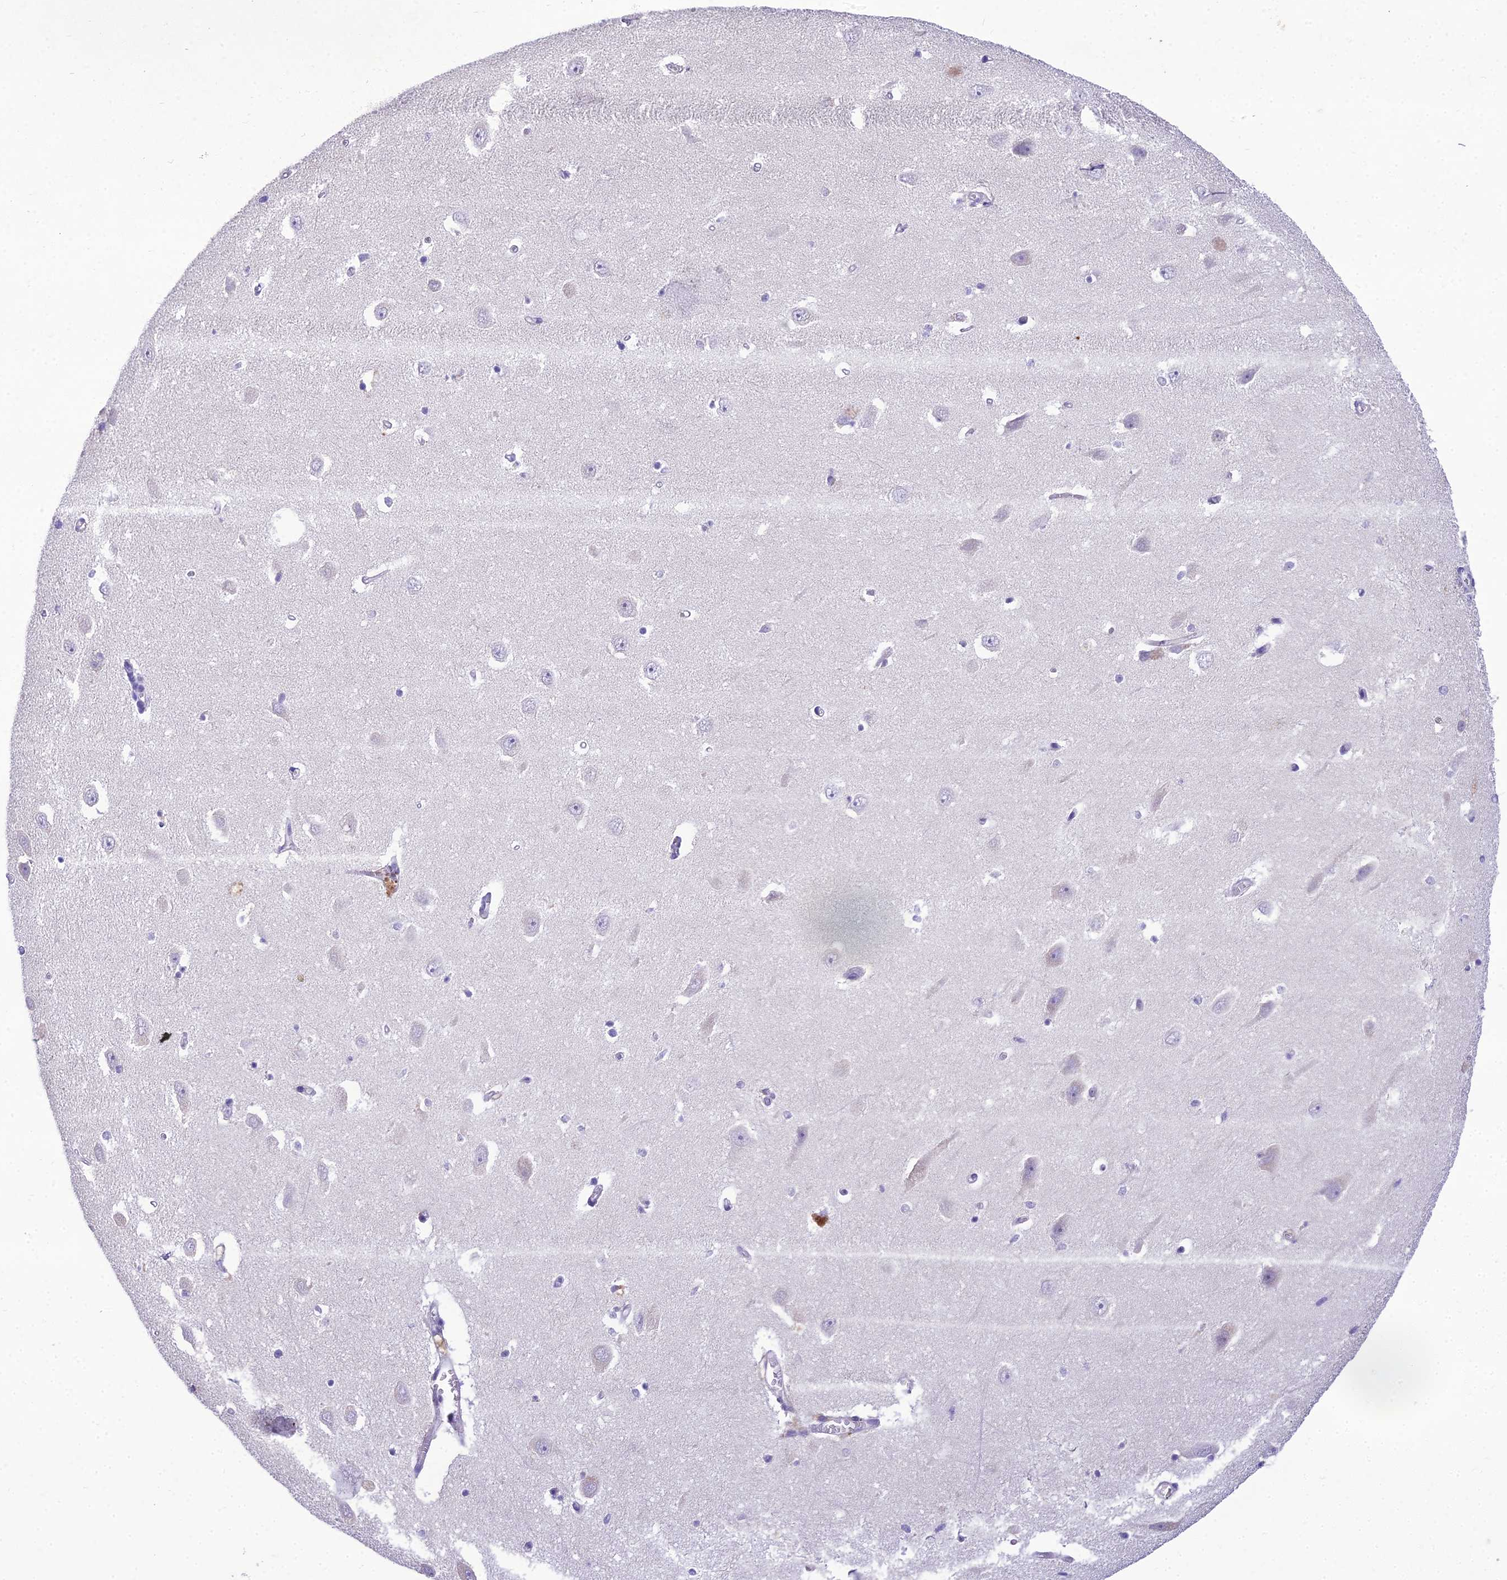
{"staining": {"intensity": "negative", "quantity": "none", "location": "none"}, "tissue": "hippocampus", "cell_type": "Glial cells", "image_type": "normal", "snomed": [{"axis": "morphology", "description": "Normal tissue, NOS"}, {"axis": "topography", "description": "Hippocampus"}], "caption": "Unremarkable hippocampus was stained to show a protein in brown. There is no significant staining in glial cells. Brightfield microscopy of immunohistochemistry (IHC) stained with DAB (brown) and hematoxylin (blue), captured at high magnification.", "gene": "MIIP", "patient": {"sex": "female", "age": 64}}